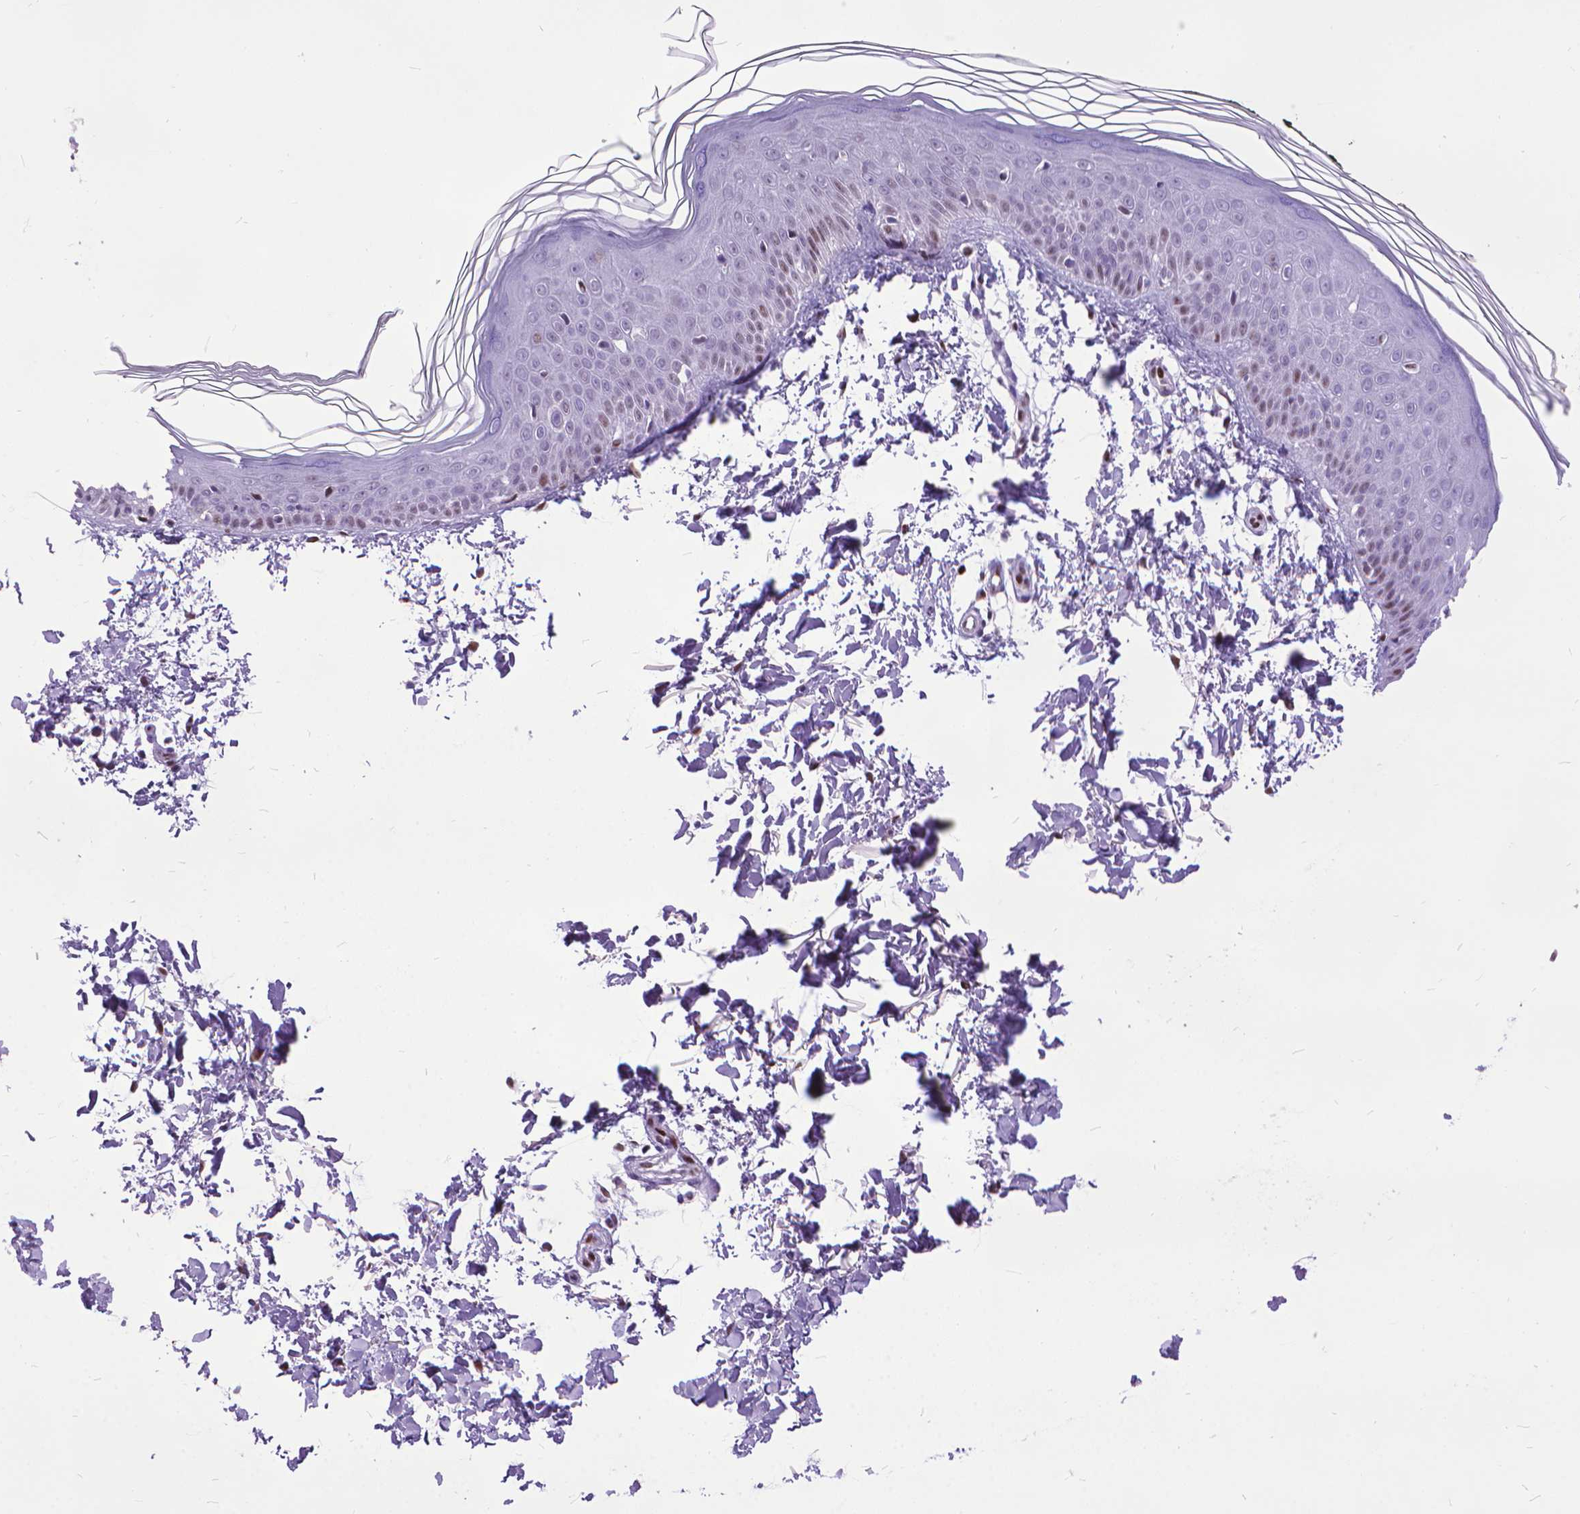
{"staining": {"intensity": "negative", "quantity": "none", "location": "none"}, "tissue": "skin", "cell_type": "Fibroblasts", "image_type": "normal", "snomed": [{"axis": "morphology", "description": "Normal tissue, NOS"}, {"axis": "topography", "description": "Skin"}], "caption": "Immunohistochemistry (IHC) histopathology image of benign skin: human skin stained with DAB (3,3'-diaminobenzidine) shows no significant protein expression in fibroblasts. Brightfield microscopy of immunohistochemistry (IHC) stained with DAB (brown) and hematoxylin (blue), captured at high magnification.", "gene": "POLE4", "patient": {"sex": "female", "age": 62}}